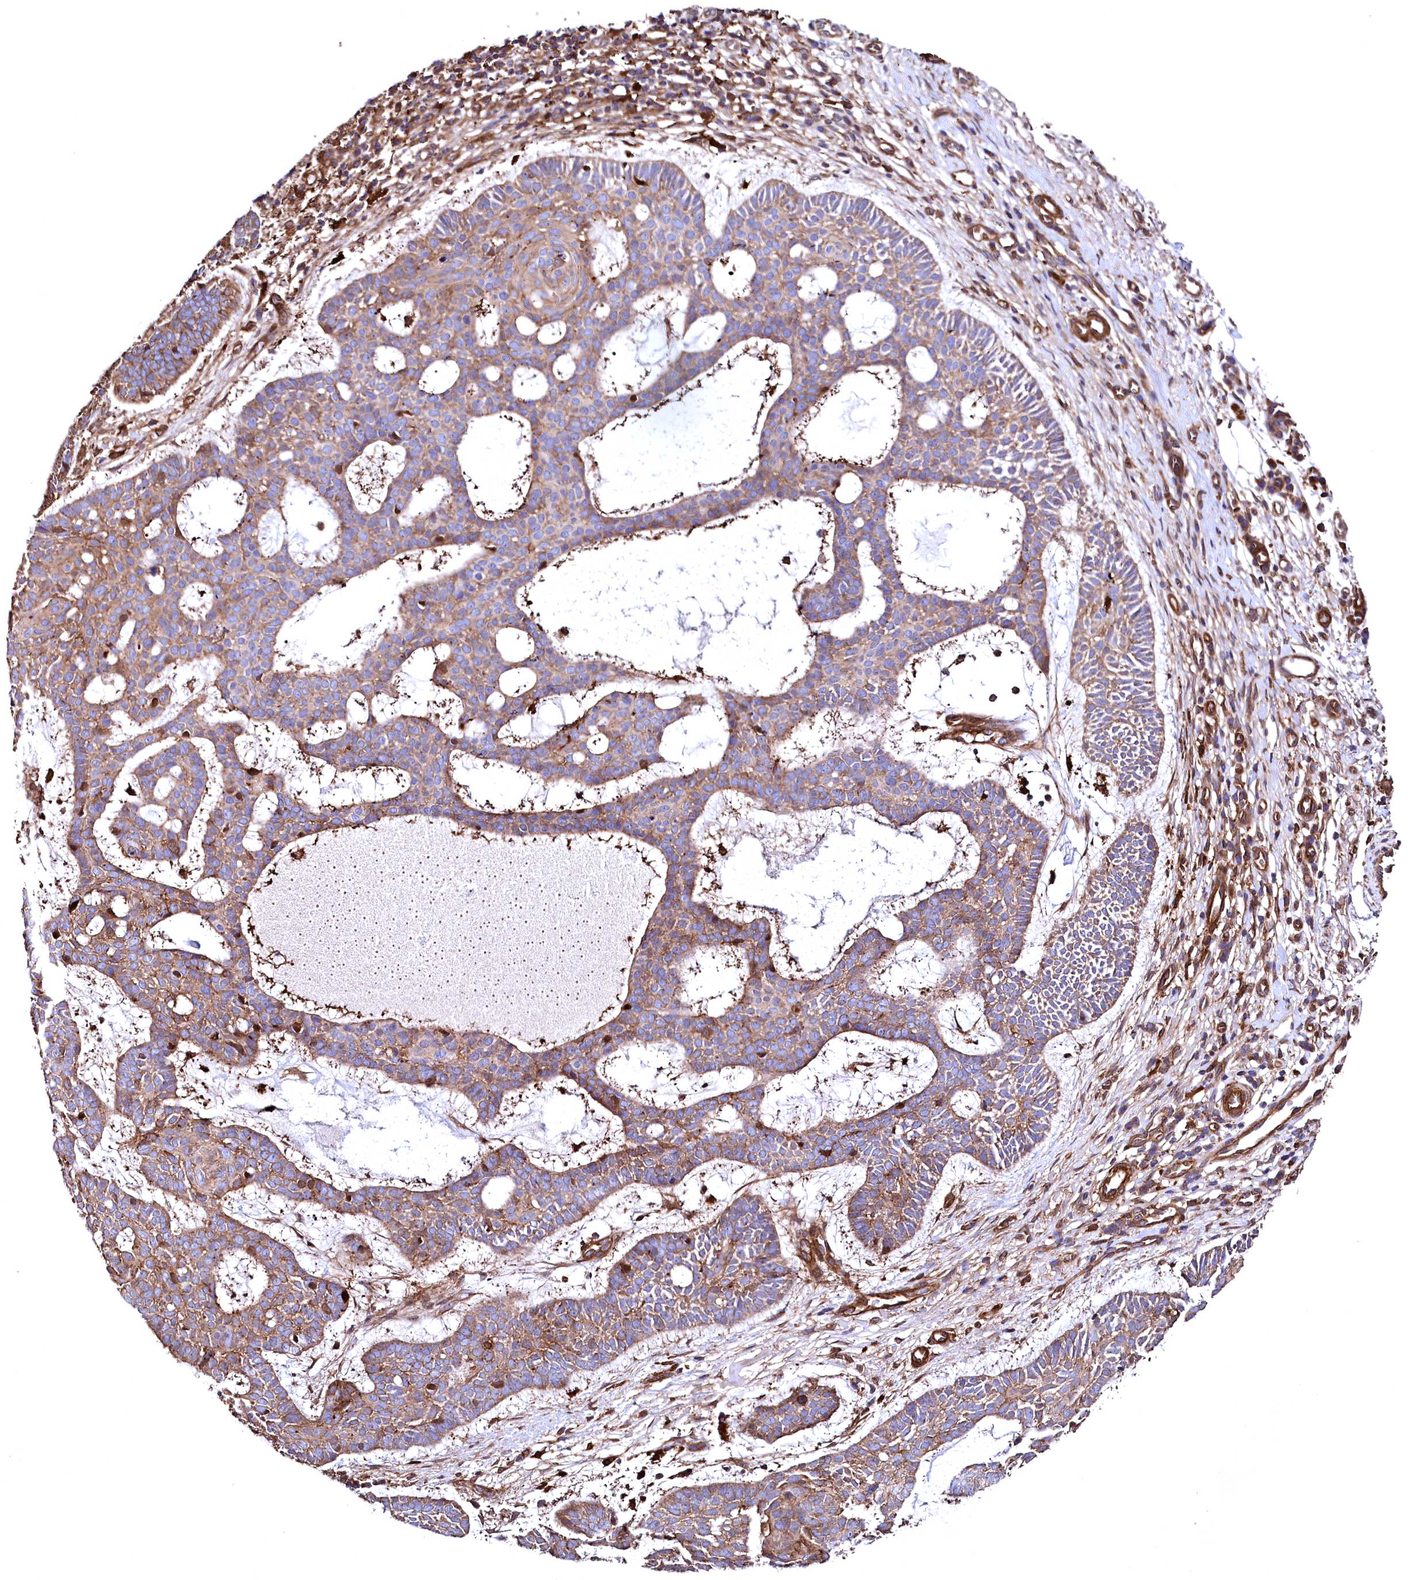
{"staining": {"intensity": "moderate", "quantity": ">75%", "location": "cytoplasmic/membranous"}, "tissue": "skin cancer", "cell_type": "Tumor cells", "image_type": "cancer", "snomed": [{"axis": "morphology", "description": "Basal cell carcinoma"}, {"axis": "topography", "description": "Skin"}], "caption": "Skin cancer was stained to show a protein in brown. There is medium levels of moderate cytoplasmic/membranous positivity in approximately >75% of tumor cells.", "gene": "STAMBPL1", "patient": {"sex": "male", "age": 85}}